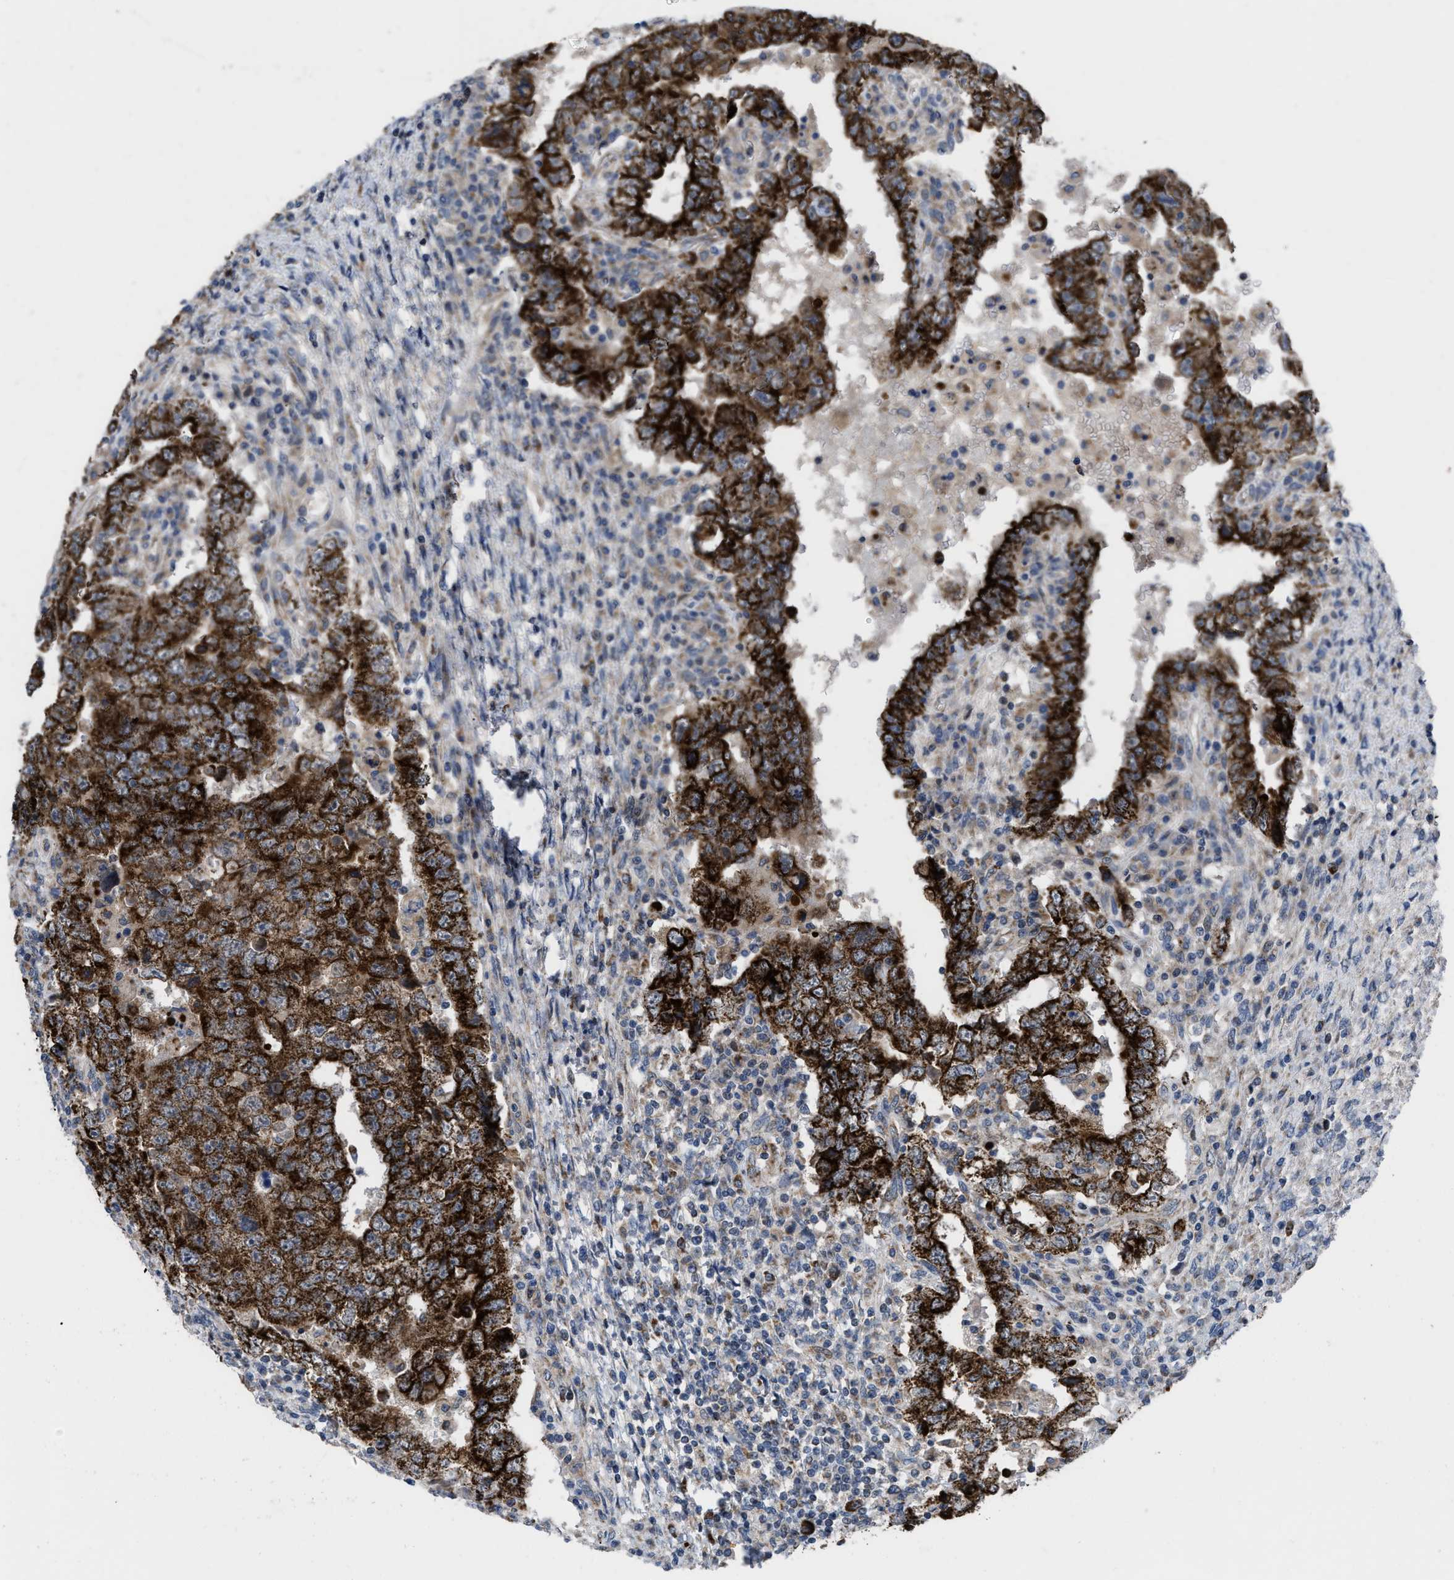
{"staining": {"intensity": "strong", "quantity": ">75%", "location": "cytoplasmic/membranous"}, "tissue": "testis cancer", "cell_type": "Tumor cells", "image_type": "cancer", "snomed": [{"axis": "morphology", "description": "Carcinoma, Embryonal, NOS"}, {"axis": "topography", "description": "Testis"}], "caption": "Embryonal carcinoma (testis) stained with a brown dye exhibits strong cytoplasmic/membranous positive positivity in approximately >75% of tumor cells.", "gene": "AKAP1", "patient": {"sex": "male", "age": 26}}